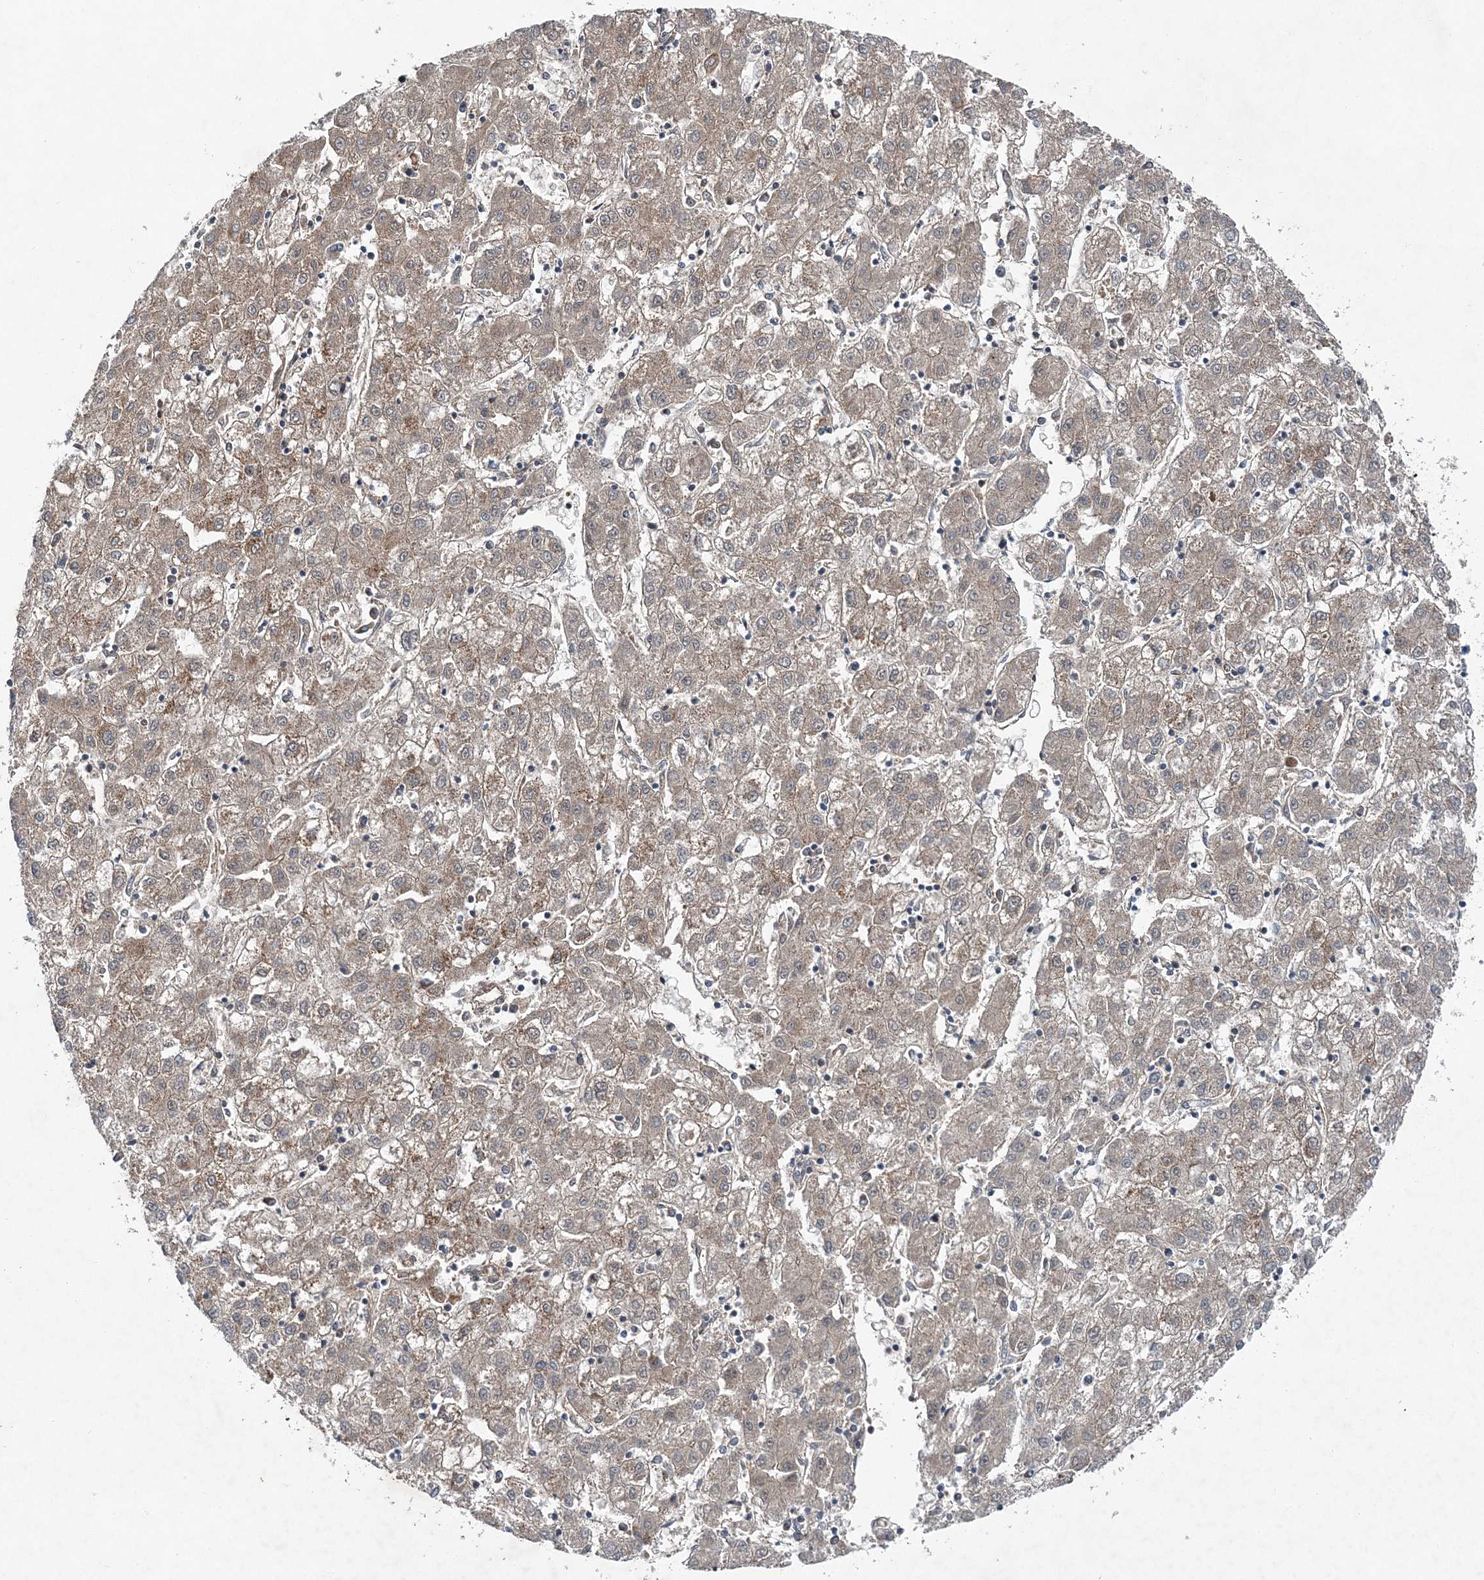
{"staining": {"intensity": "weak", "quantity": ">75%", "location": "cytoplasmic/membranous"}, "tissue": "liver cancer", "cell_type": "Tumor cells", "image_type": "cancer", "snomed": [{"axis": "morphology", "description": "Carcinoma, Hepatocellular, NOS"}, {"axis": "topography", "description": "Liver"}], "caption": "Protein staining displays weak cytoplasmic/membranous expression in about >75% of tumor cells in liver hepatocellular carcinoma.", "gene": "SPOPL", "patient": {"sex": "male", "age": 72}}